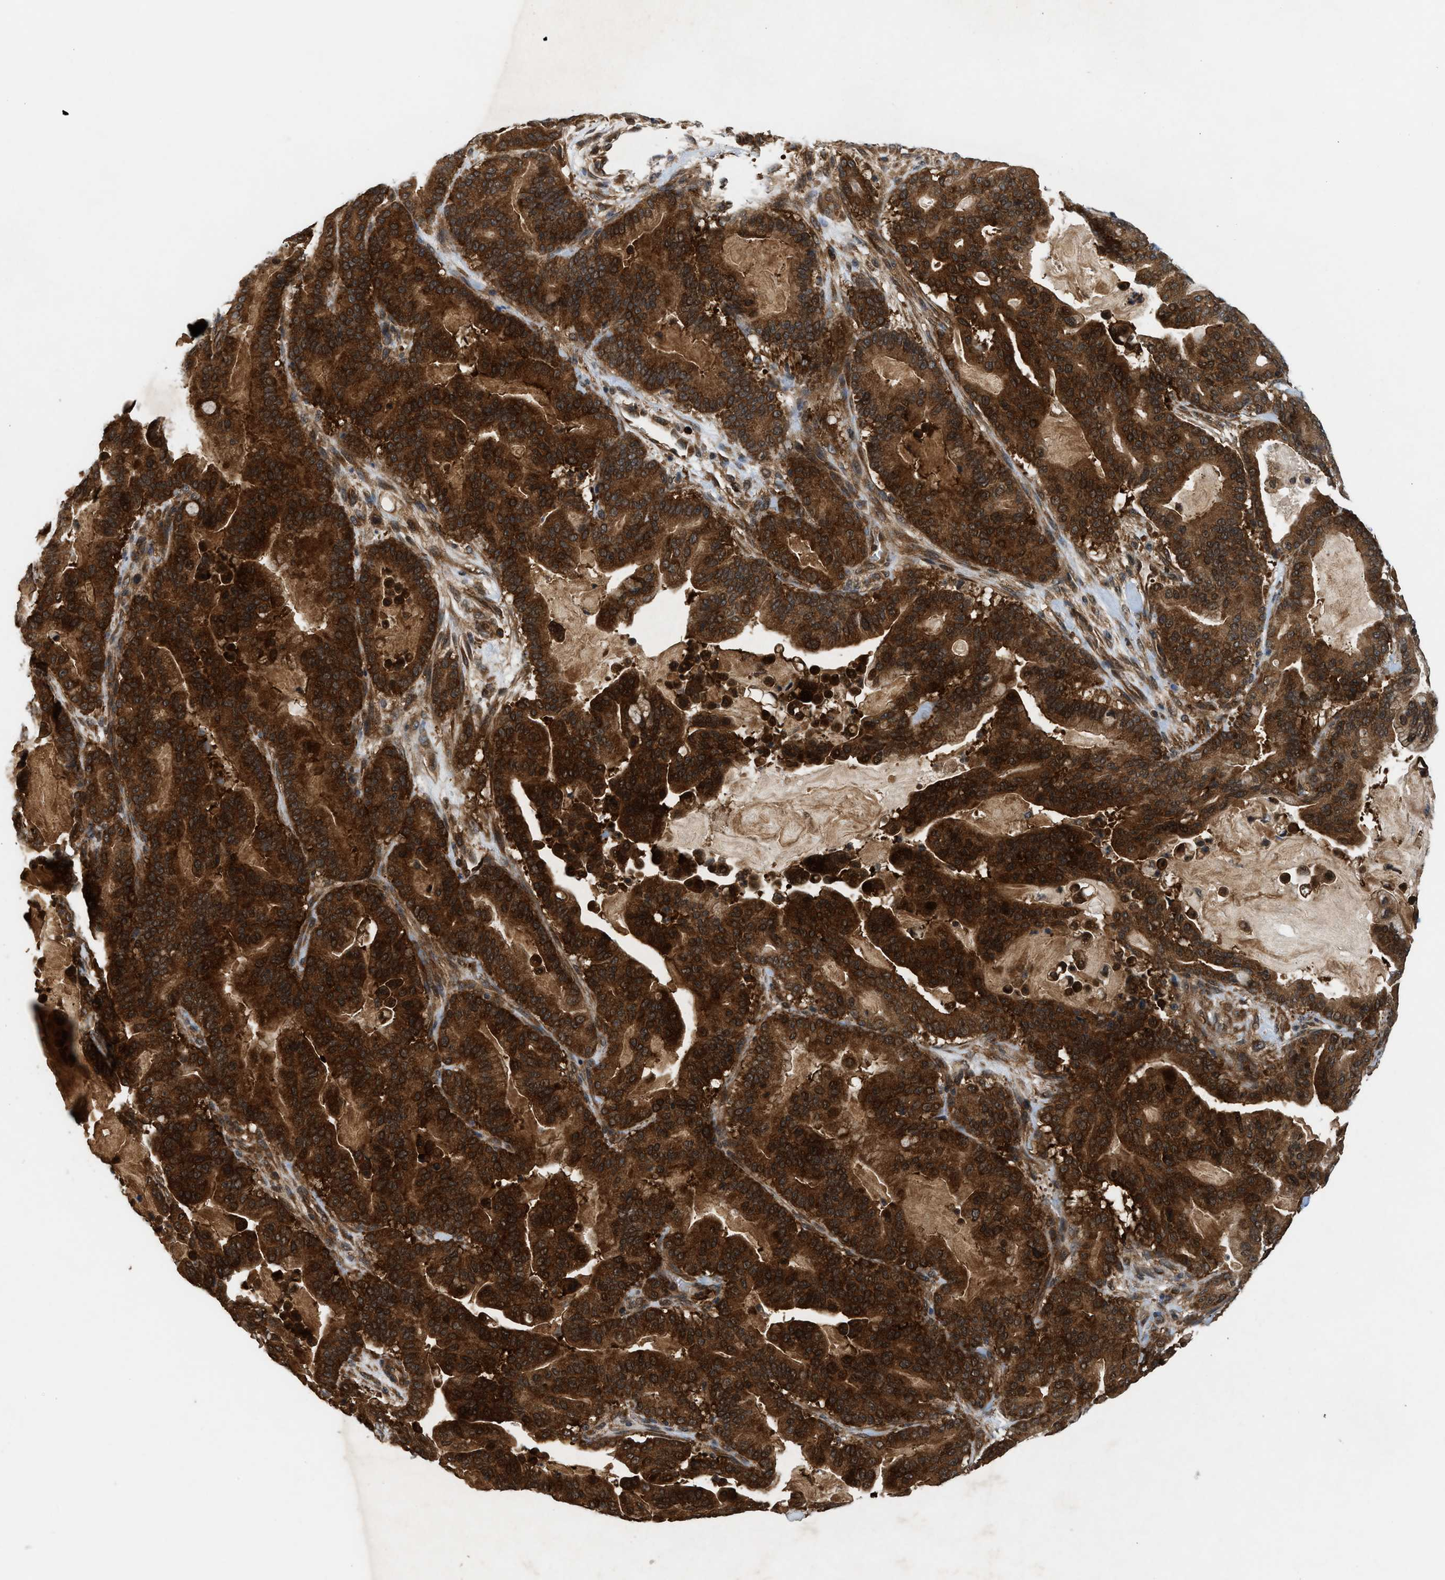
{"staining": {"intensity": "strong", "quantity": ">75%", "location": "cytoplasmic/membranous,nuclear"}, "tissue": "pancreatic cancer", "cell_type": "Tumor cells", "image_type": "cancer", "snomed": [{"axis": "morphology", "description": "Adenocarcinoma, NOS"}, {"axis": "topography", "description": "Pancreas"}], "caption": "There is high levels of strong cytoplasmic/membranous and nuclear positivity in tumor cells of adenocarcinoma (pancreatic), as demonstrated by immunohistochemical staining (brown color).", "gene": "OXSR1", "patient": {"sex": "male", "age": 63}}